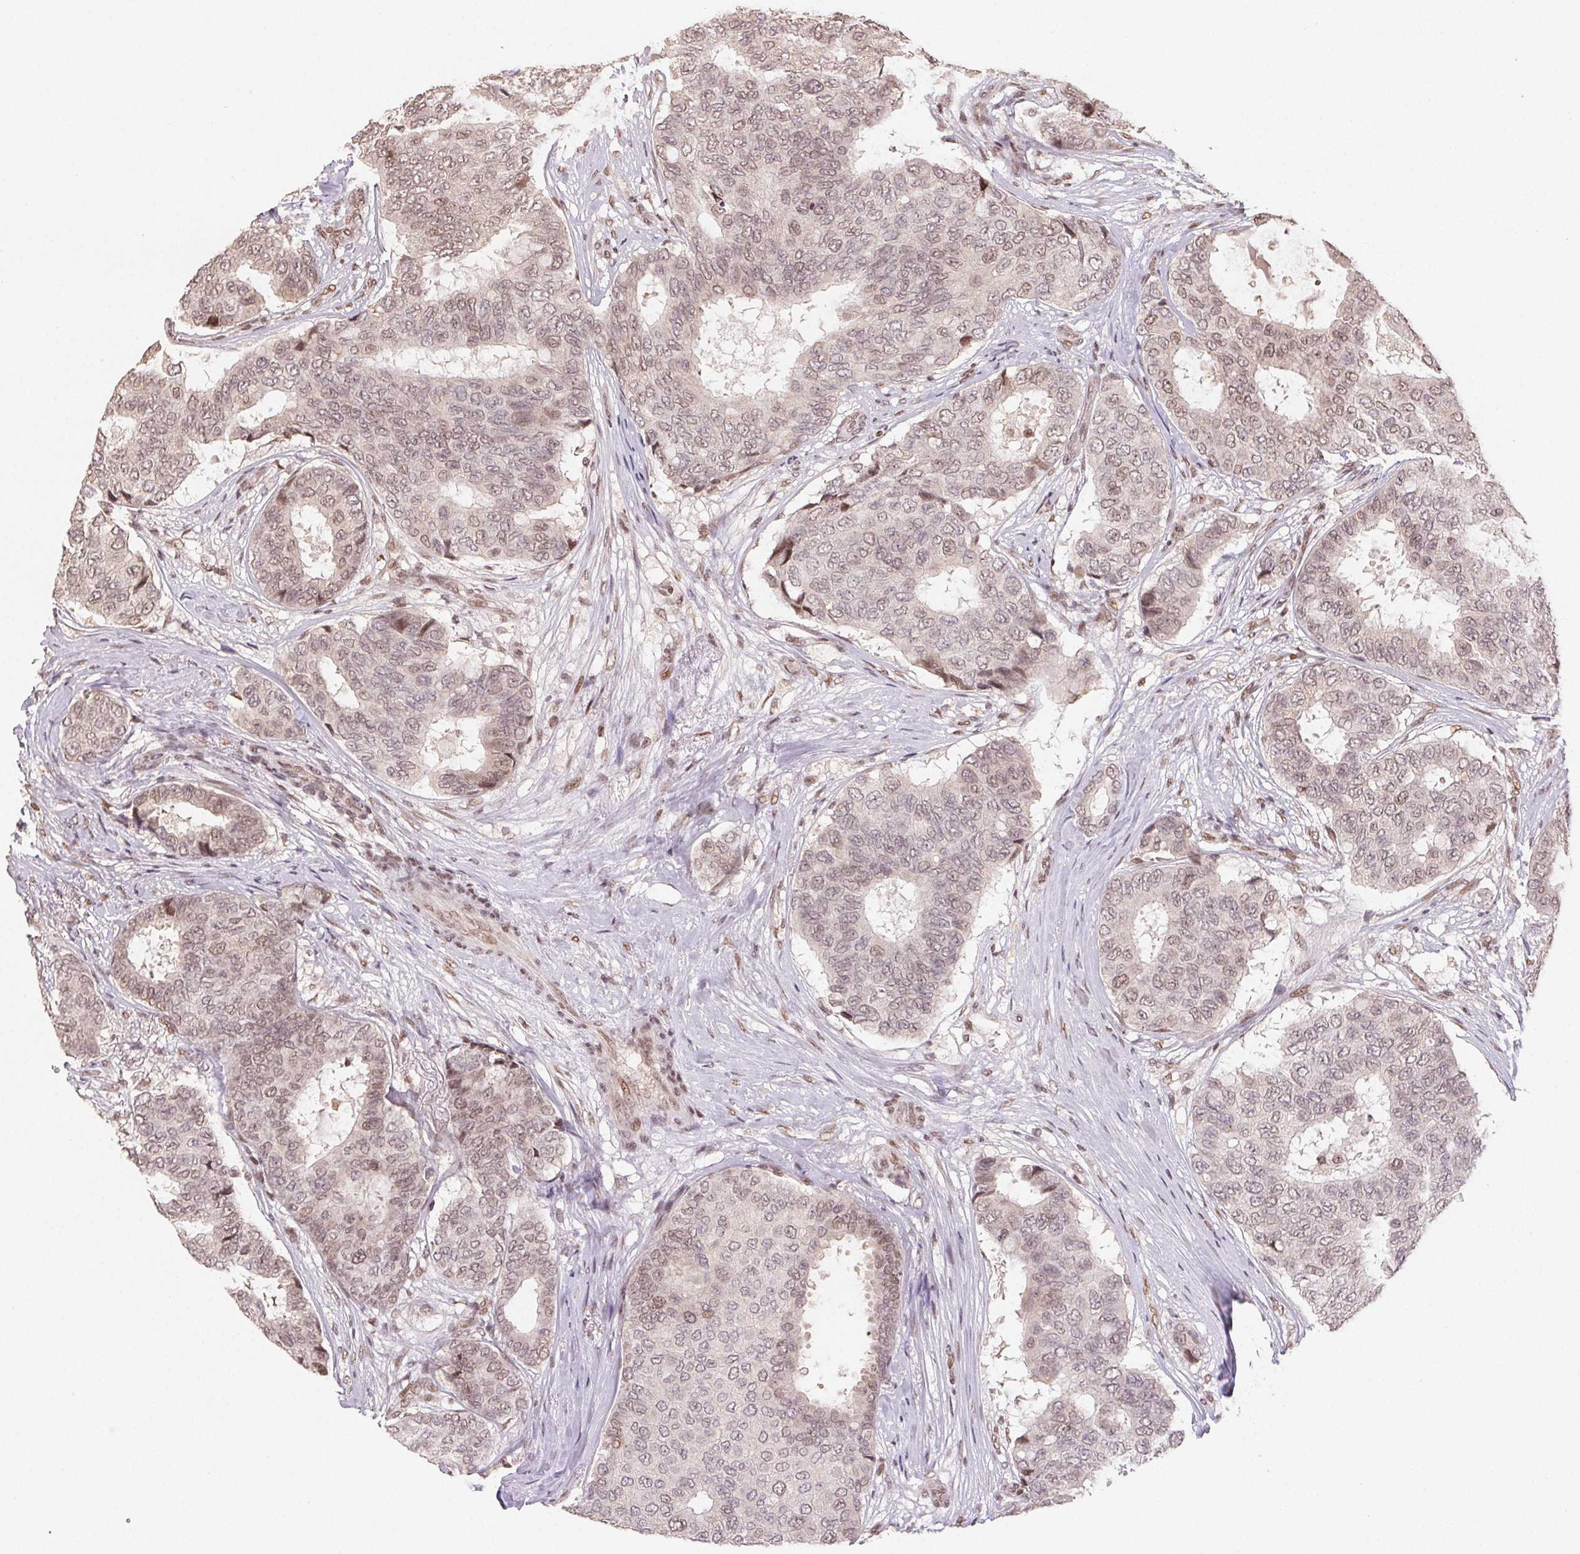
{"staining": {"intensity": "weak", "quantity": ">75%", "location": "nuclear"}, "tissue": "breast cancer", "cell_type": "Tumor cells", "image_type": "cancer", "snomed": [{"axis": "morphology", "description": "Duct carcinoma"}, {"axis": "topography", "description": "Breast"}], "caption": "This is an image of immunohistochemistry staining of breast cancer (intraductal carcinoma), which shows weak positivity in the nuclear of tumor cells.", "gene": "MAPKAPK2", "patient": {"sex": "female", "age": 75}}